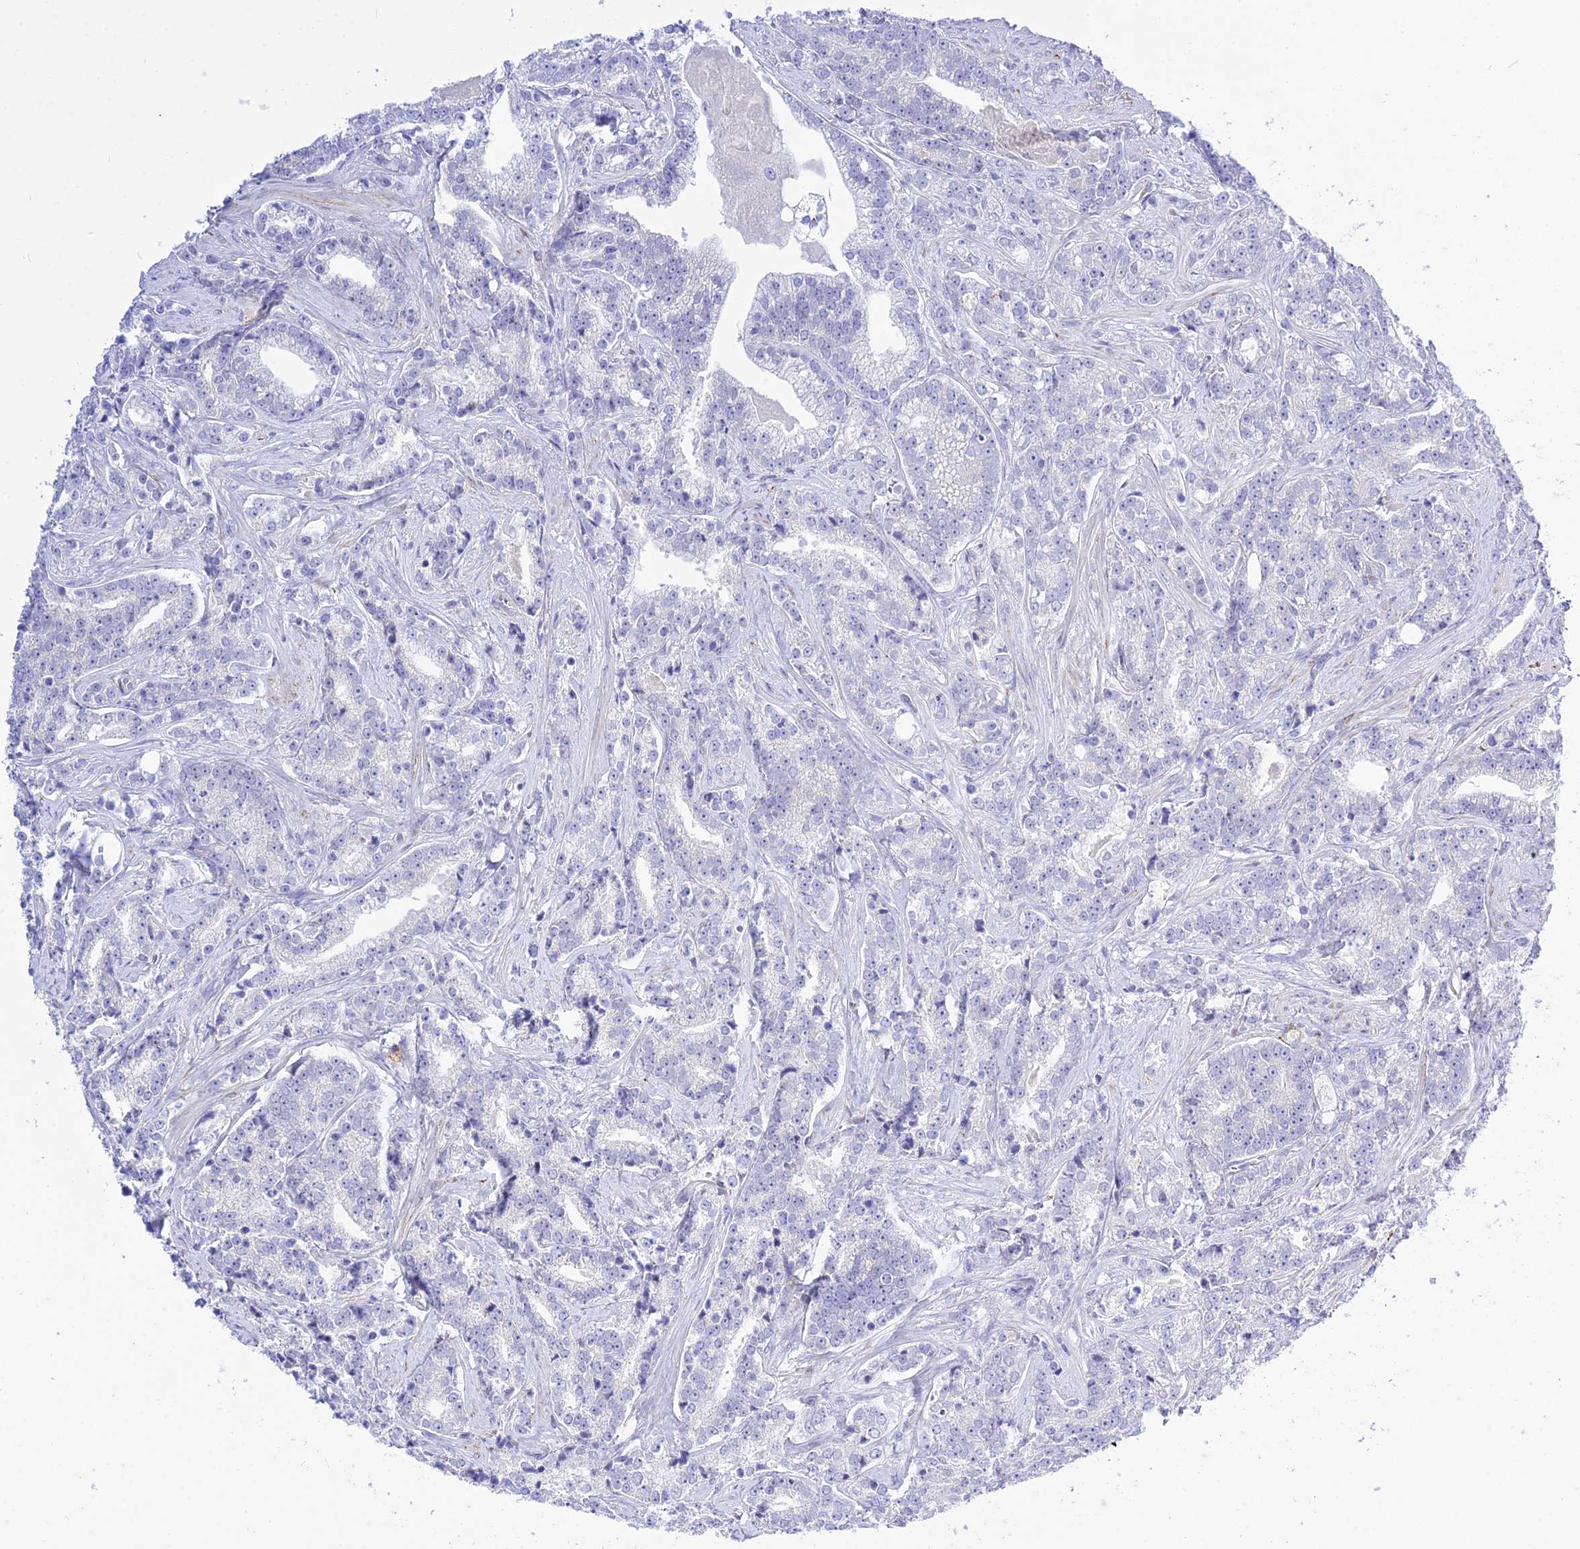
{"staining": {"intensity": "negative", "quantity": "none", "location": "none"}, "tissue": "prostate cancer", "cell_type": "Tumor cells", "image_type": "cancer", "snomed": [{"axis": "morphology", "description": "Adenocarcinoma, High grade"}, {"axis": "topography", "description": "Prostate"}], "caption": "Photomicrograph shows no protein staining in tumor cells of high-grade adenocarcinoma (prostate) tissue.", "gene": "DEFB107A", "patient": {"sex": "male", "age": 67}}